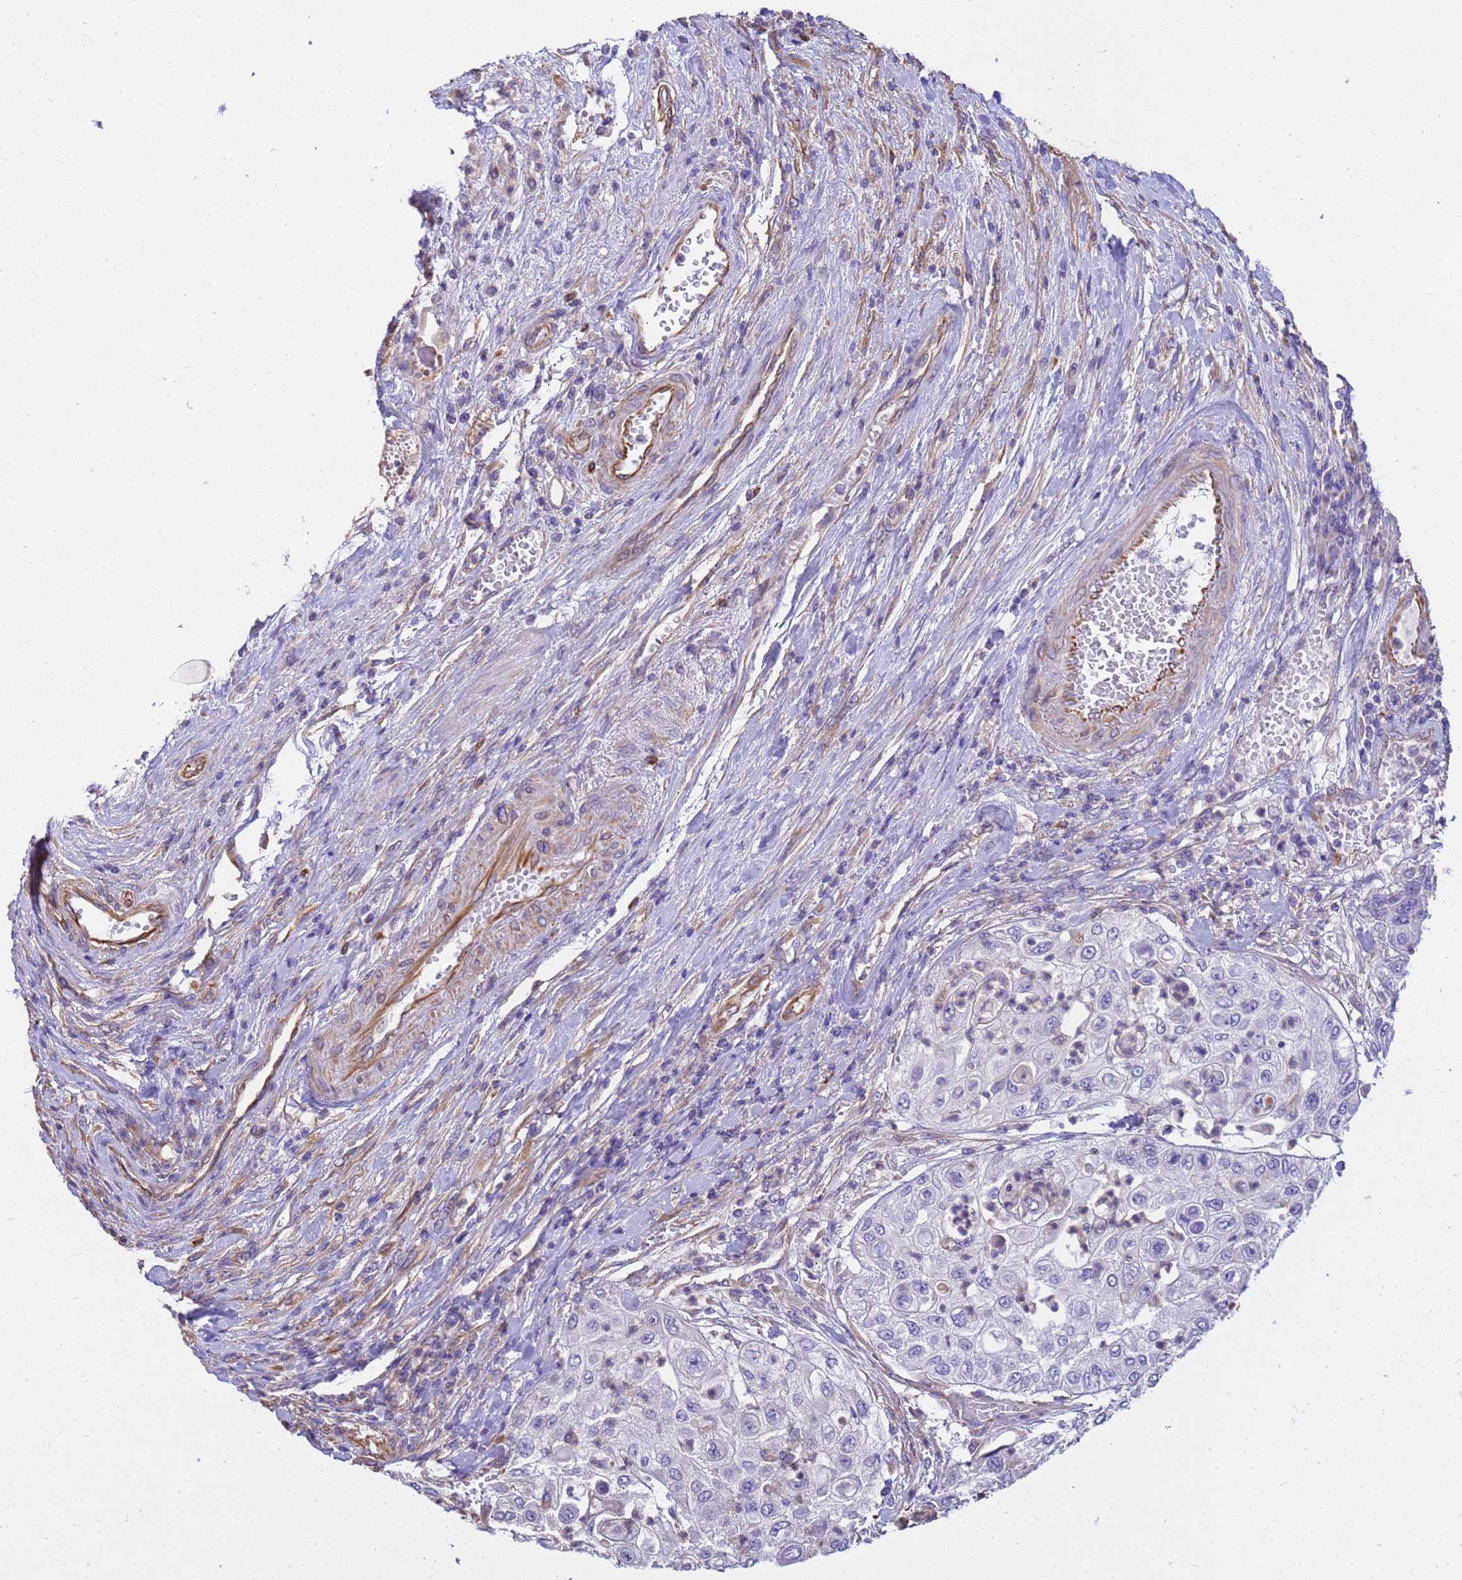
{"staining": {"intensity": "negative", "quantity": "none", "location": "none"}, "tissue": "urothelial cancer", "cell_type": "Tumor cells", "image_type": "cancer", "snomed": [{"axis": "morphology", "description": "Urothelial carcinoma, High grade"}, {"axis": "topography", "description": "Urinary bladder"}], "caption": "This is an immunohistochemistry photomicrograph of high-grade urothelial carcinoma. There is no expression in tumor cells.", "gene": "TCEAL3", "patient": {"sex": "female", "age": 79}}